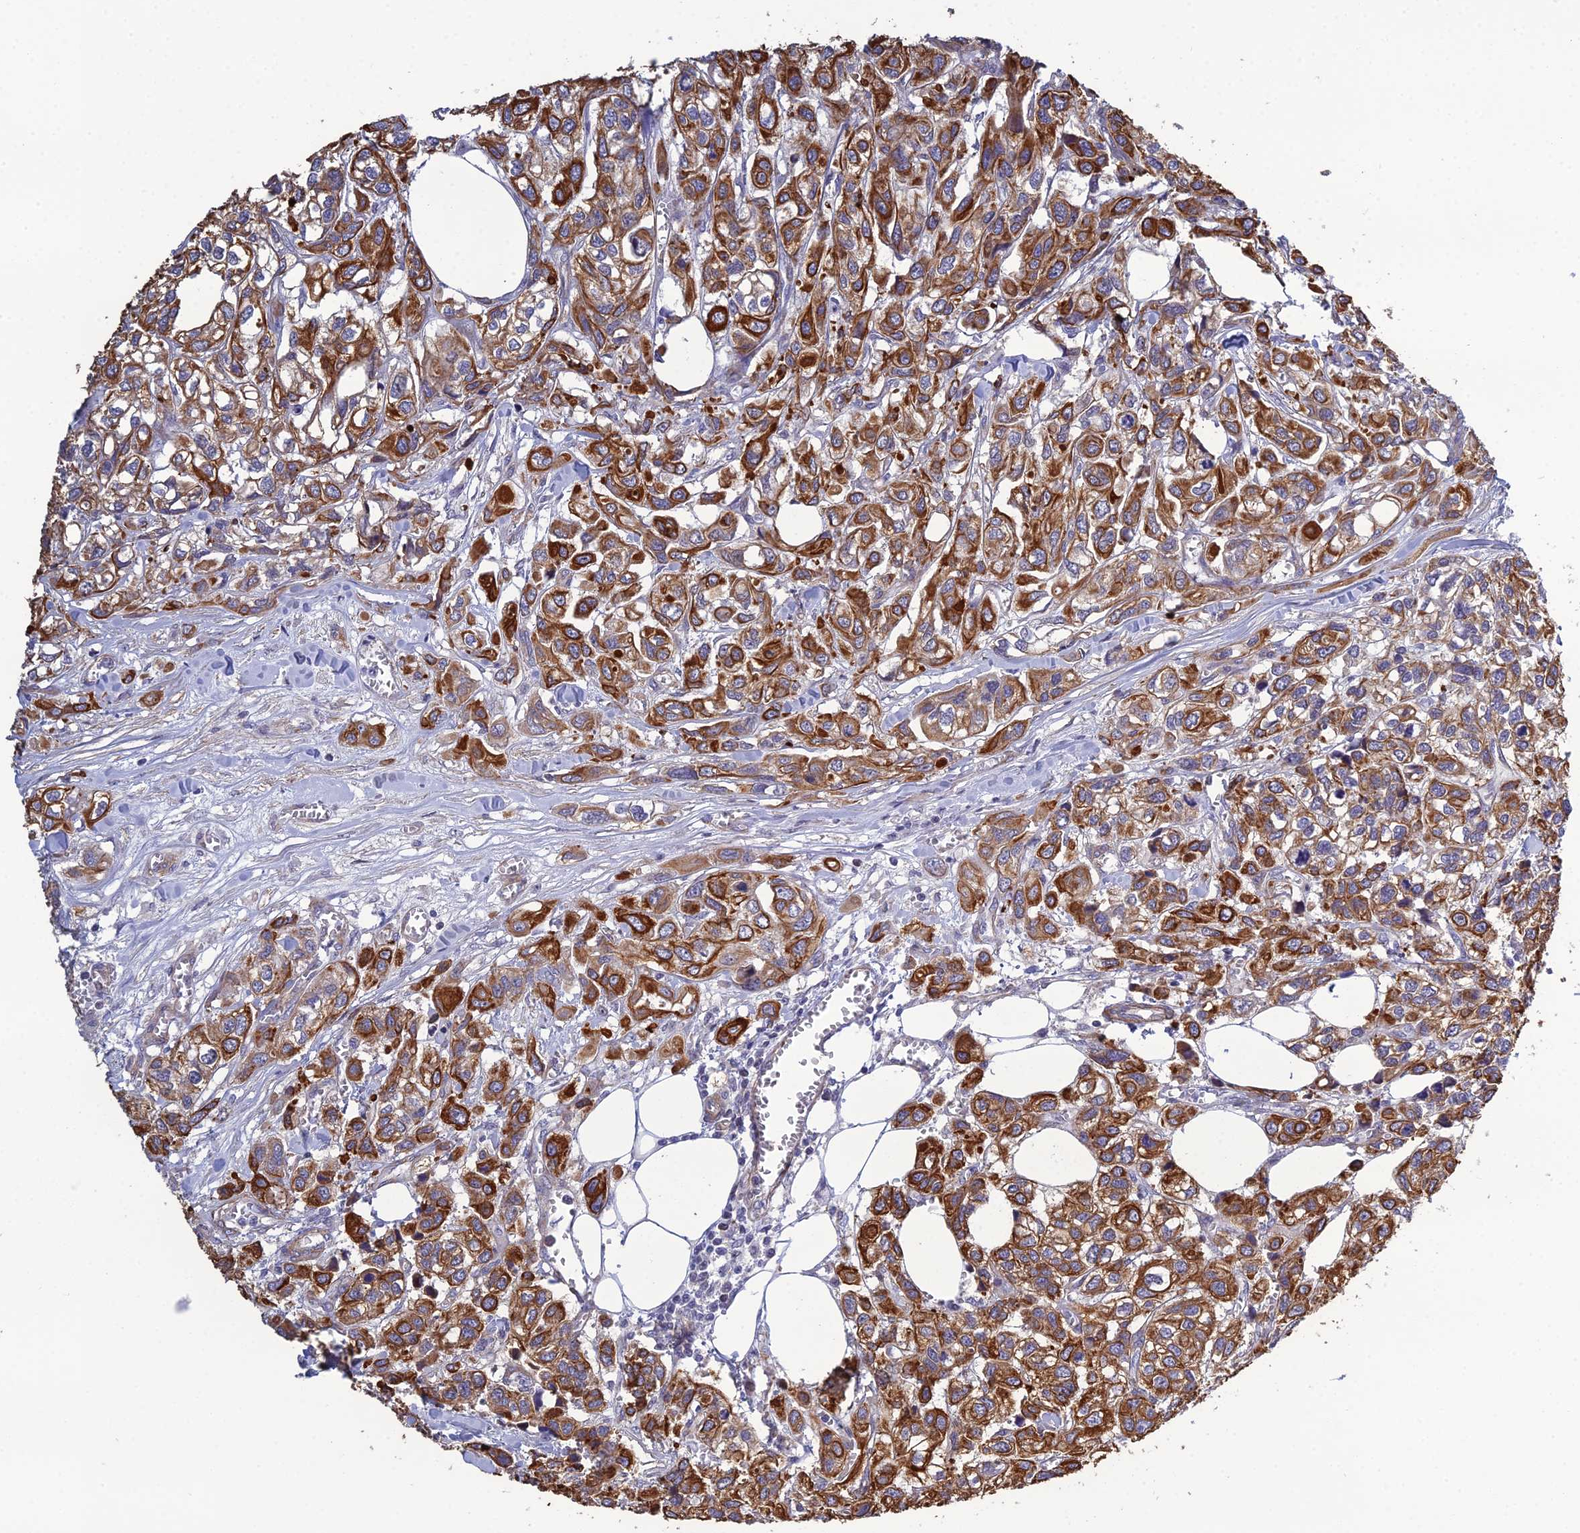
{"staining": {"intensity": "strong", "quantity": ">75%", "location": "cytoplasmic/membranous"}, "tissue": "urothelial cancer", "cell_type": "Tumor cells", "image_type": "cancer", "snomed": [{"axis": "morphology", "description": "Urothelial carcinoma, High grade"}, {"axis": "topography", "description": "Urinary bladder"}], "caption": "Tumor cells show strong cytoplasmic/membranous positivity in about >75% of cells in urothelial carcinoma (high-grade).", "gene": "LZTS2", "patient": {"sex": "male", "age": 67}}